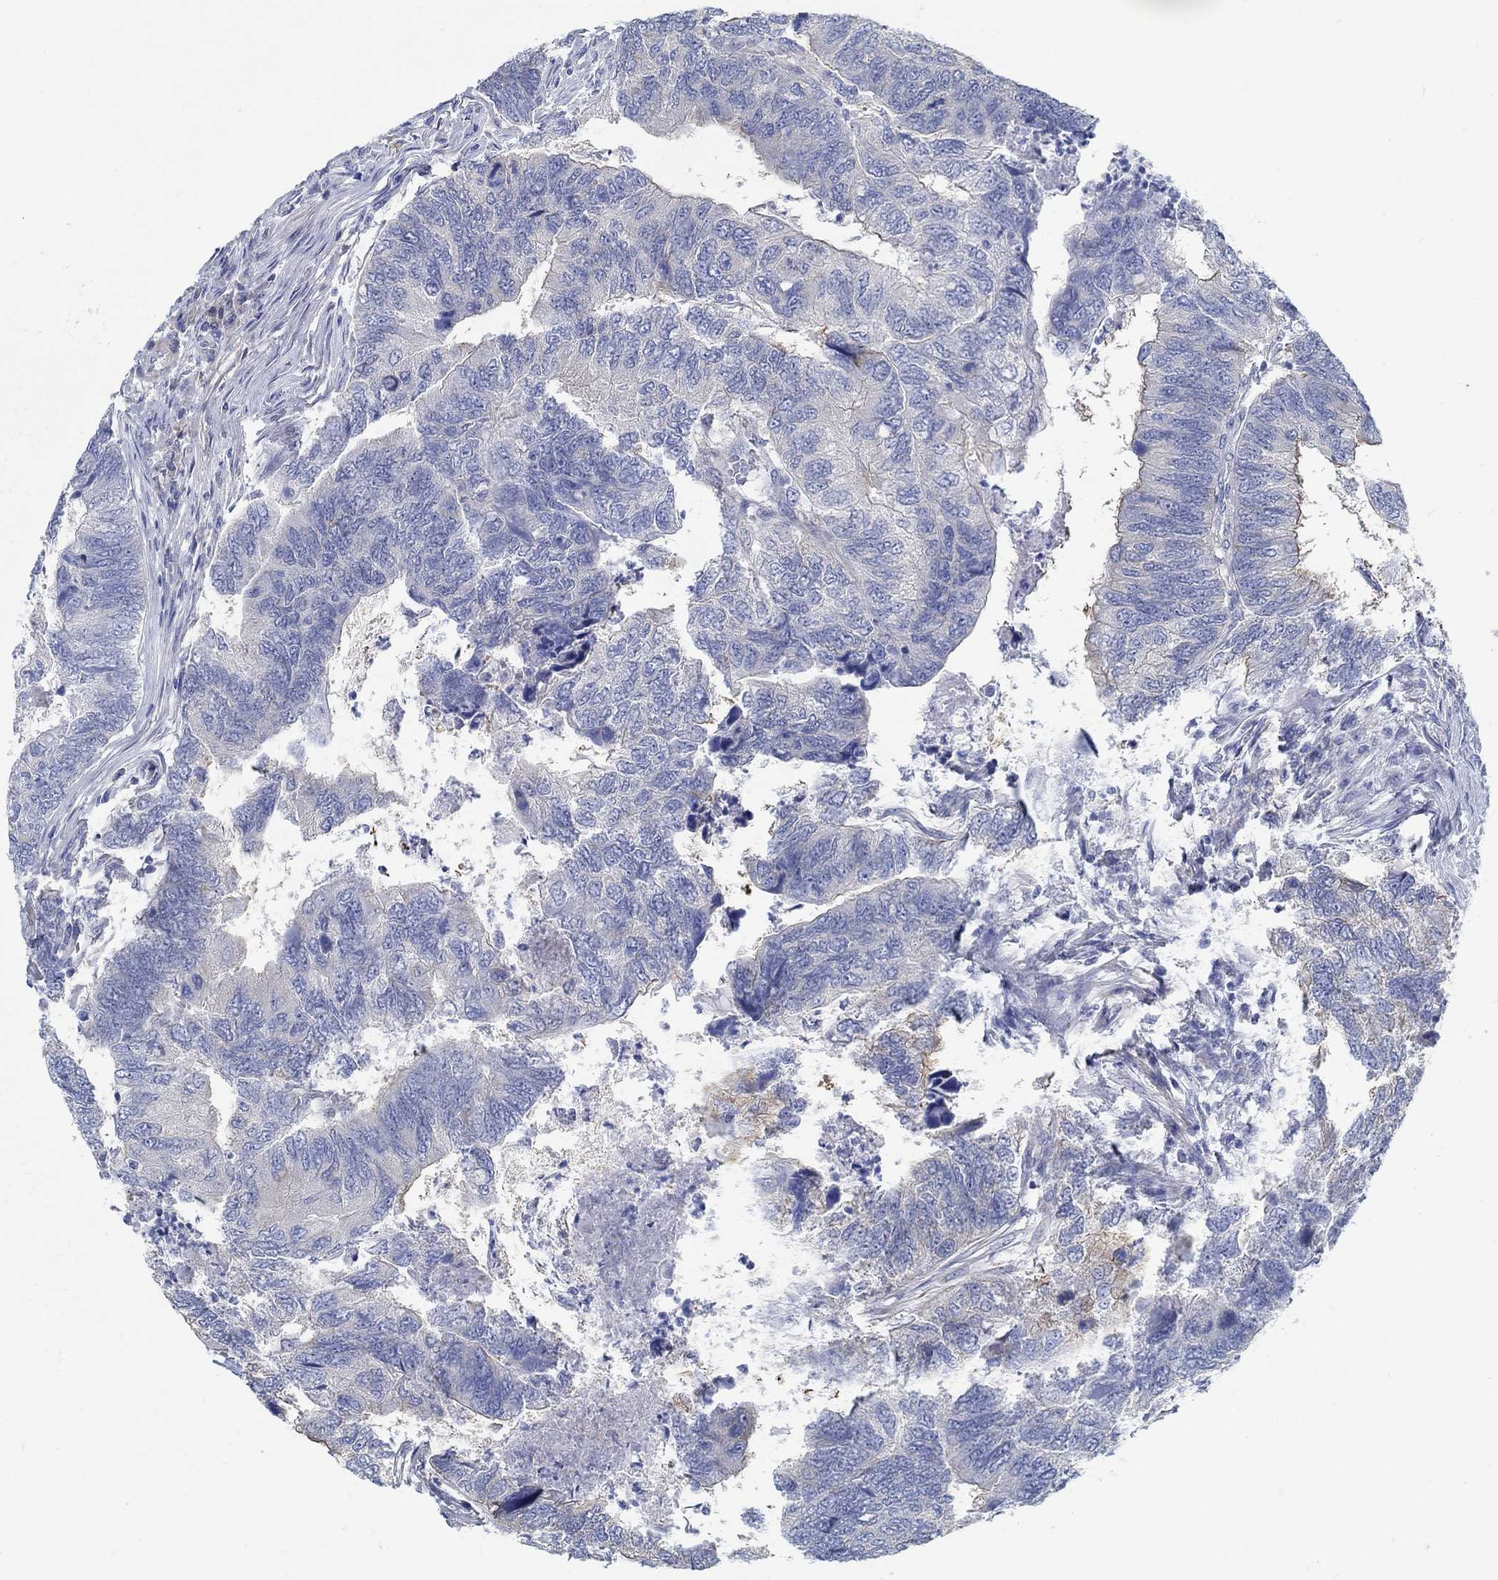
{"staining": {"intensity": "negative", "quantity": "none", "location": "none"}, "tissue": "colorectal cancer", "cell_type": "Tumor cells", "image_type": "cancer", "snomed": [{"axis": "morphology", "description": "Adenocarcinoma, NOS"}, {"axis": "topography", "description": "Colon"}], "caption": "This is an immunohistochemistry micrograph of adenocarcinoma (colorectal). There is no expression in tumor cells.", "gene": "C15orf39", "patient": {"sex": "female", "age": 67}}